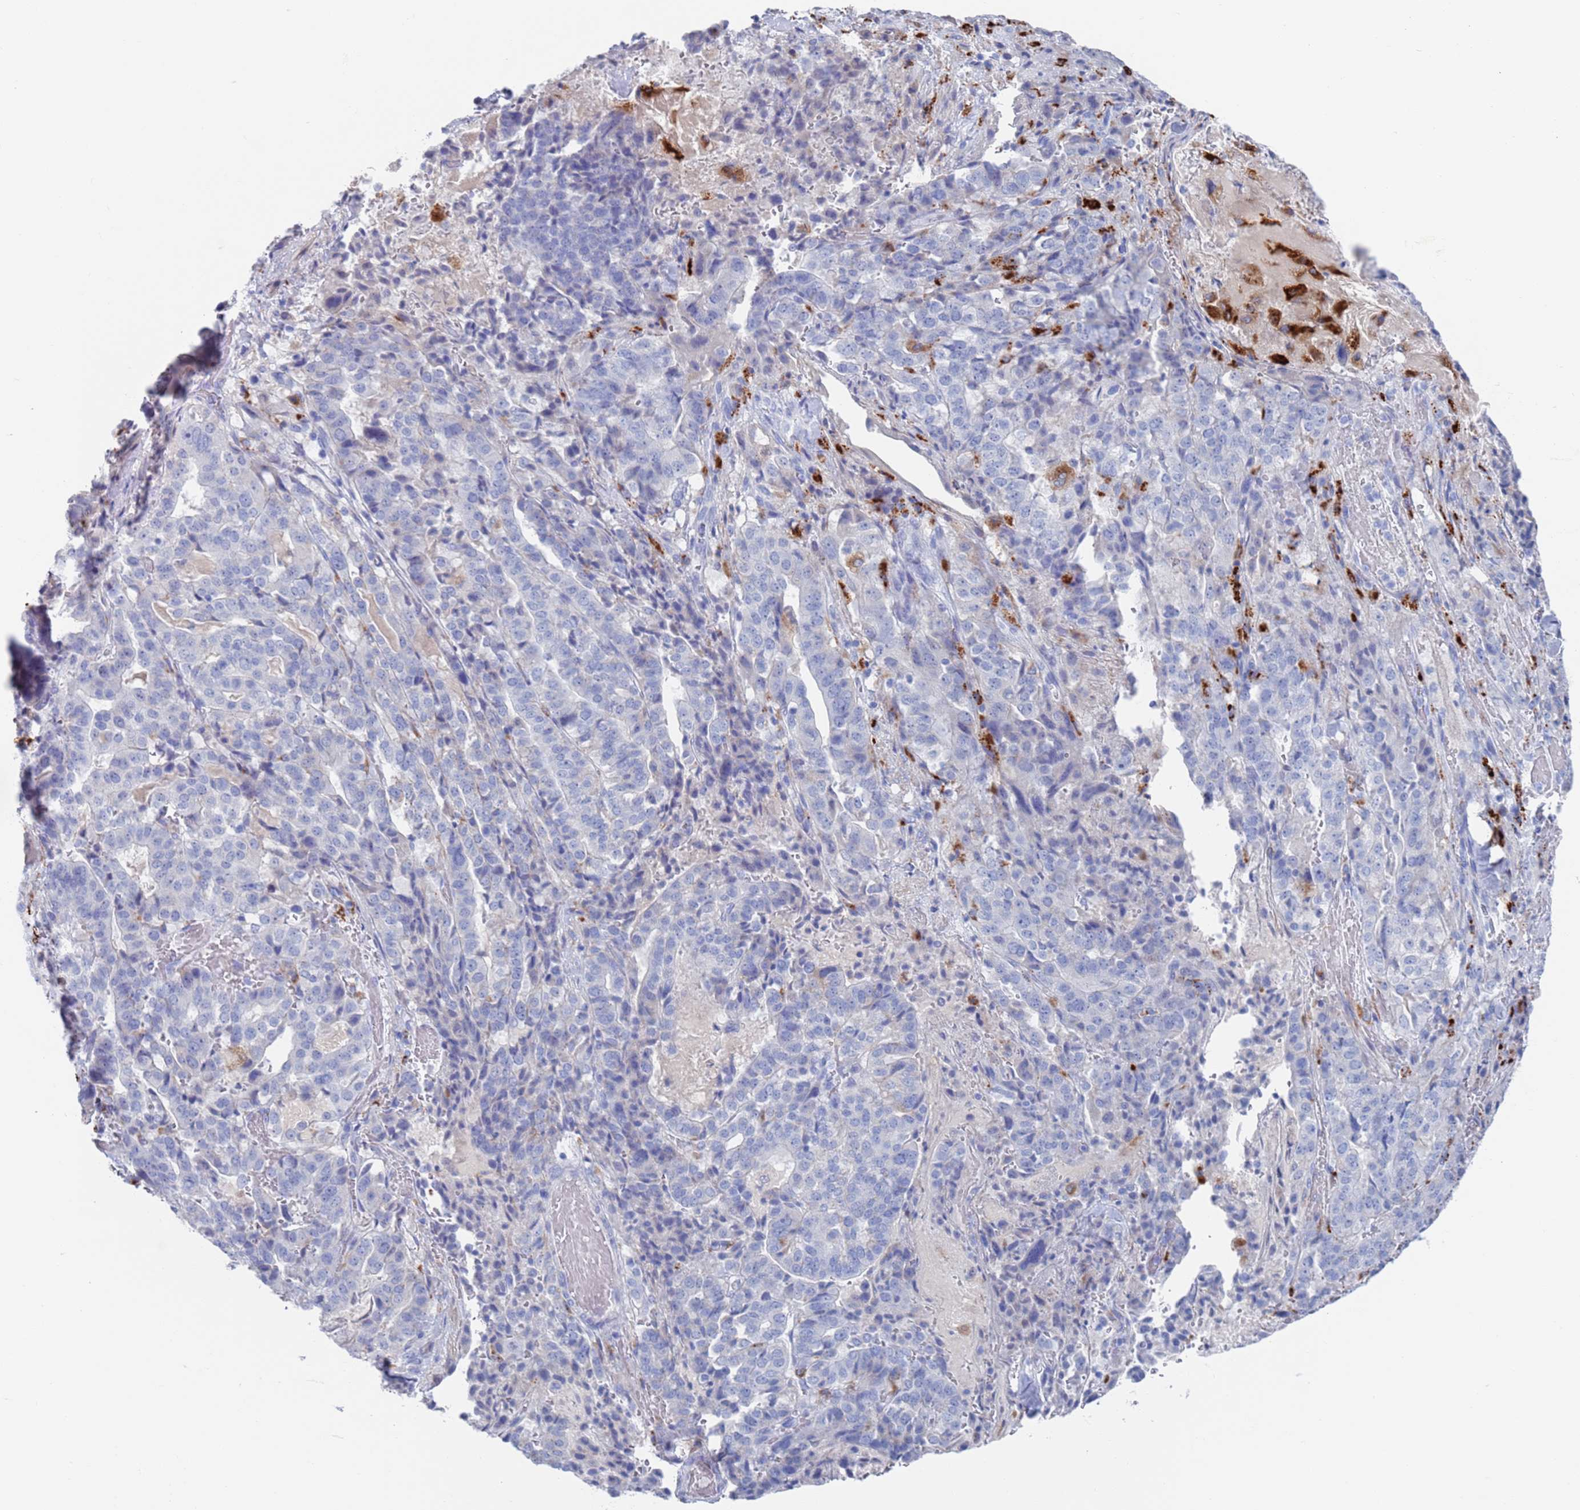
{"staining": {"intensity": "negative", "quantity": "none", "location": "none"}, "tissue": "stomach cancer", "cell_type": "Tumor cells", "image_type": "cancer", "snomed": [{"axis": "morphology", "description": "Adenocarcinoma, NOS"}, {"axis": "topography", "description": "Stomach"}], "caption": "Immunohistochemistry photomicrograph of neoplastic tissue: human stomach adenocarcinoma stained with DAB exhibits no significant protein expression in tumor cells.", "gene": "FUCA1", "patient": {"sex": "male", "age": 48}}